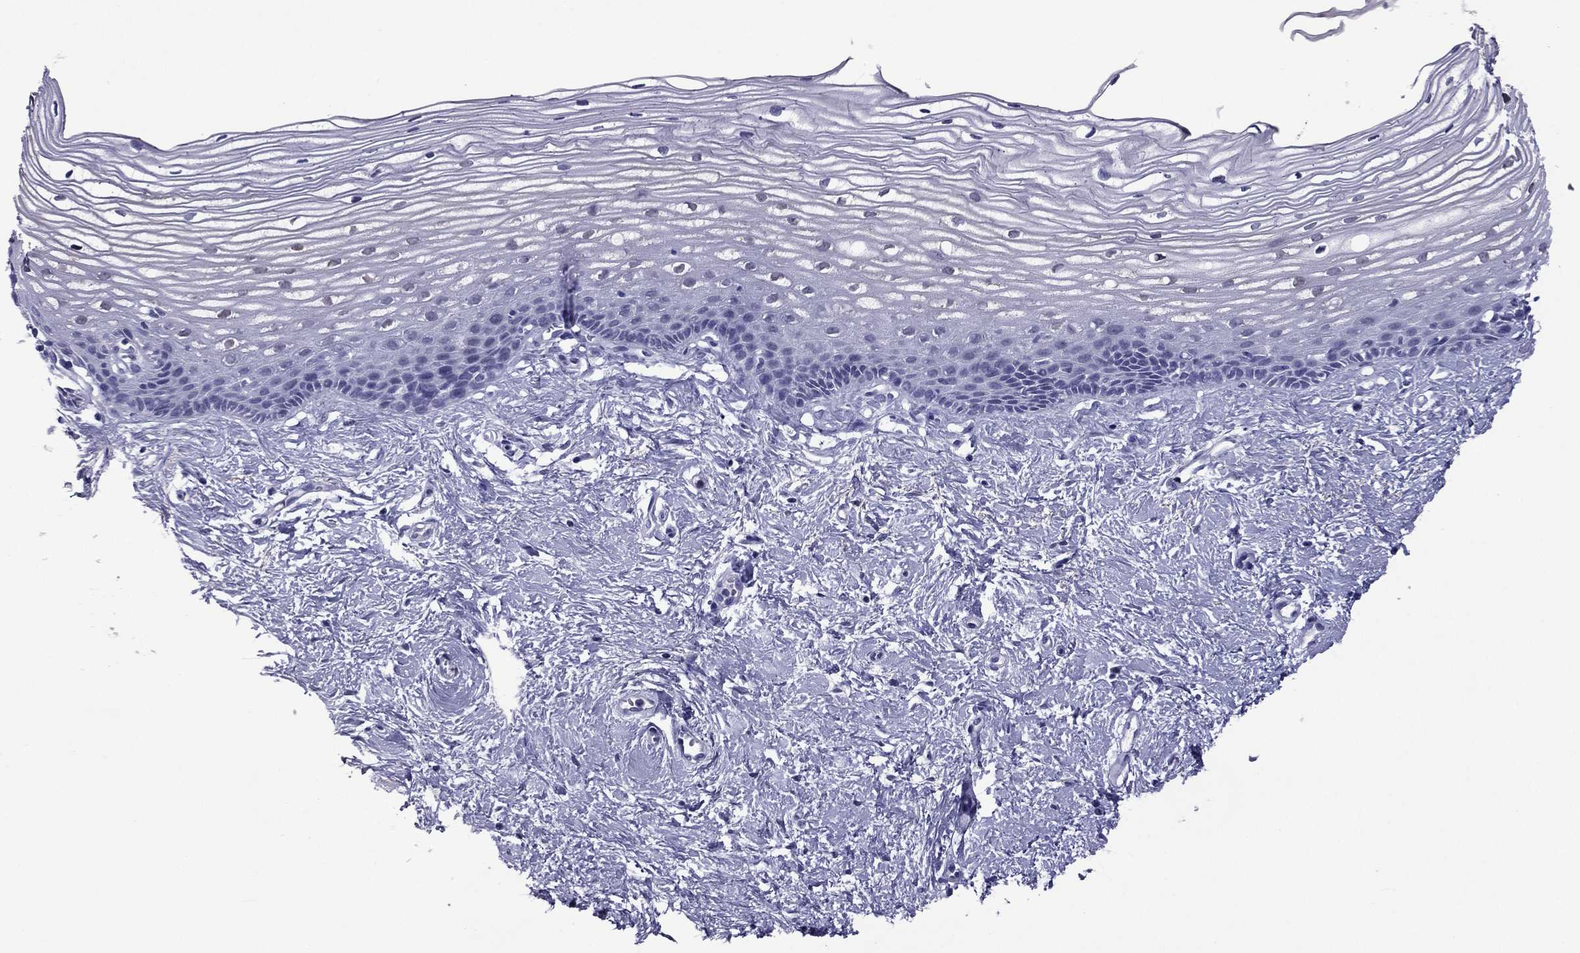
{"staining": {"intensity": "negative", "quantity": "none", "location": "none"}, "tissue": "cervix", "cell_type": "Glandular cells", "image_type": "normal", "snomed": [{"axis": "morphology", "description": "Normal tissue, NOS"}, {"axis": "topography", "description": "Cervix"}], "caption": "Human cervix stained for a protein using immunohistochemistry (IHC) displays no staining in glandular cells.", "gene": "MYLK3", "patient": {"sex": "female", "age": 40}}